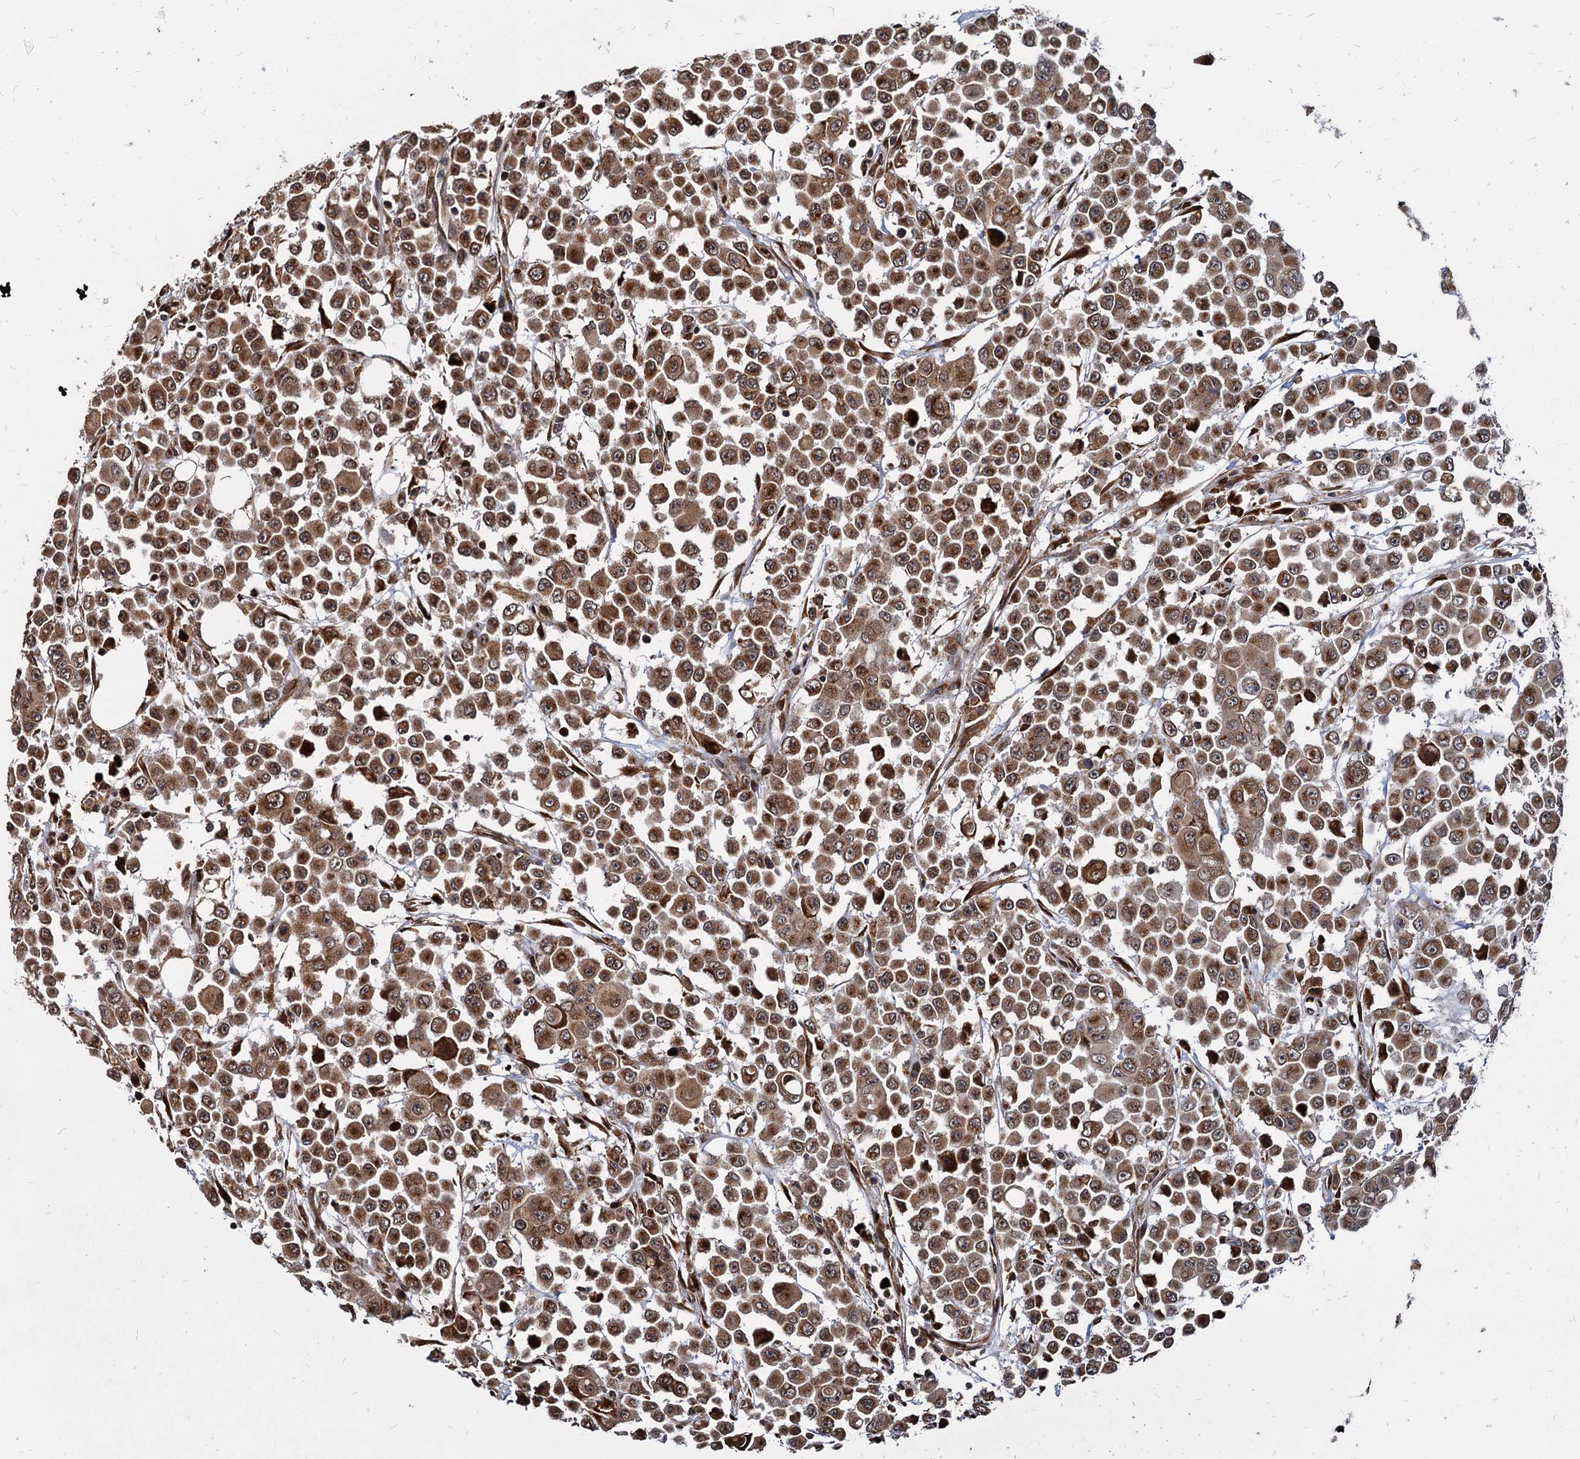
{"staining": {"intensity": "moderate", "quantity": ">75%", "location": "cytoplasmic/membranous,nuclear"}, "tissue": "colorectal cancer", "cell_type": "Tumor cells", "image_type": "cancer", "snomed": [{"axis": "morphology", "description": "Adenocarcinoma, NOS"}, {"axis": "topography", "description": "Colon"}], "caption": "The immunohistochemical stain labels moderate cytoplasmic/membranous and nuclear staining in tumor cells of colorectal adenocarcinoma tissue.", "gene": "SAAL1", "patient": {"sex": "male", "age": 51}}